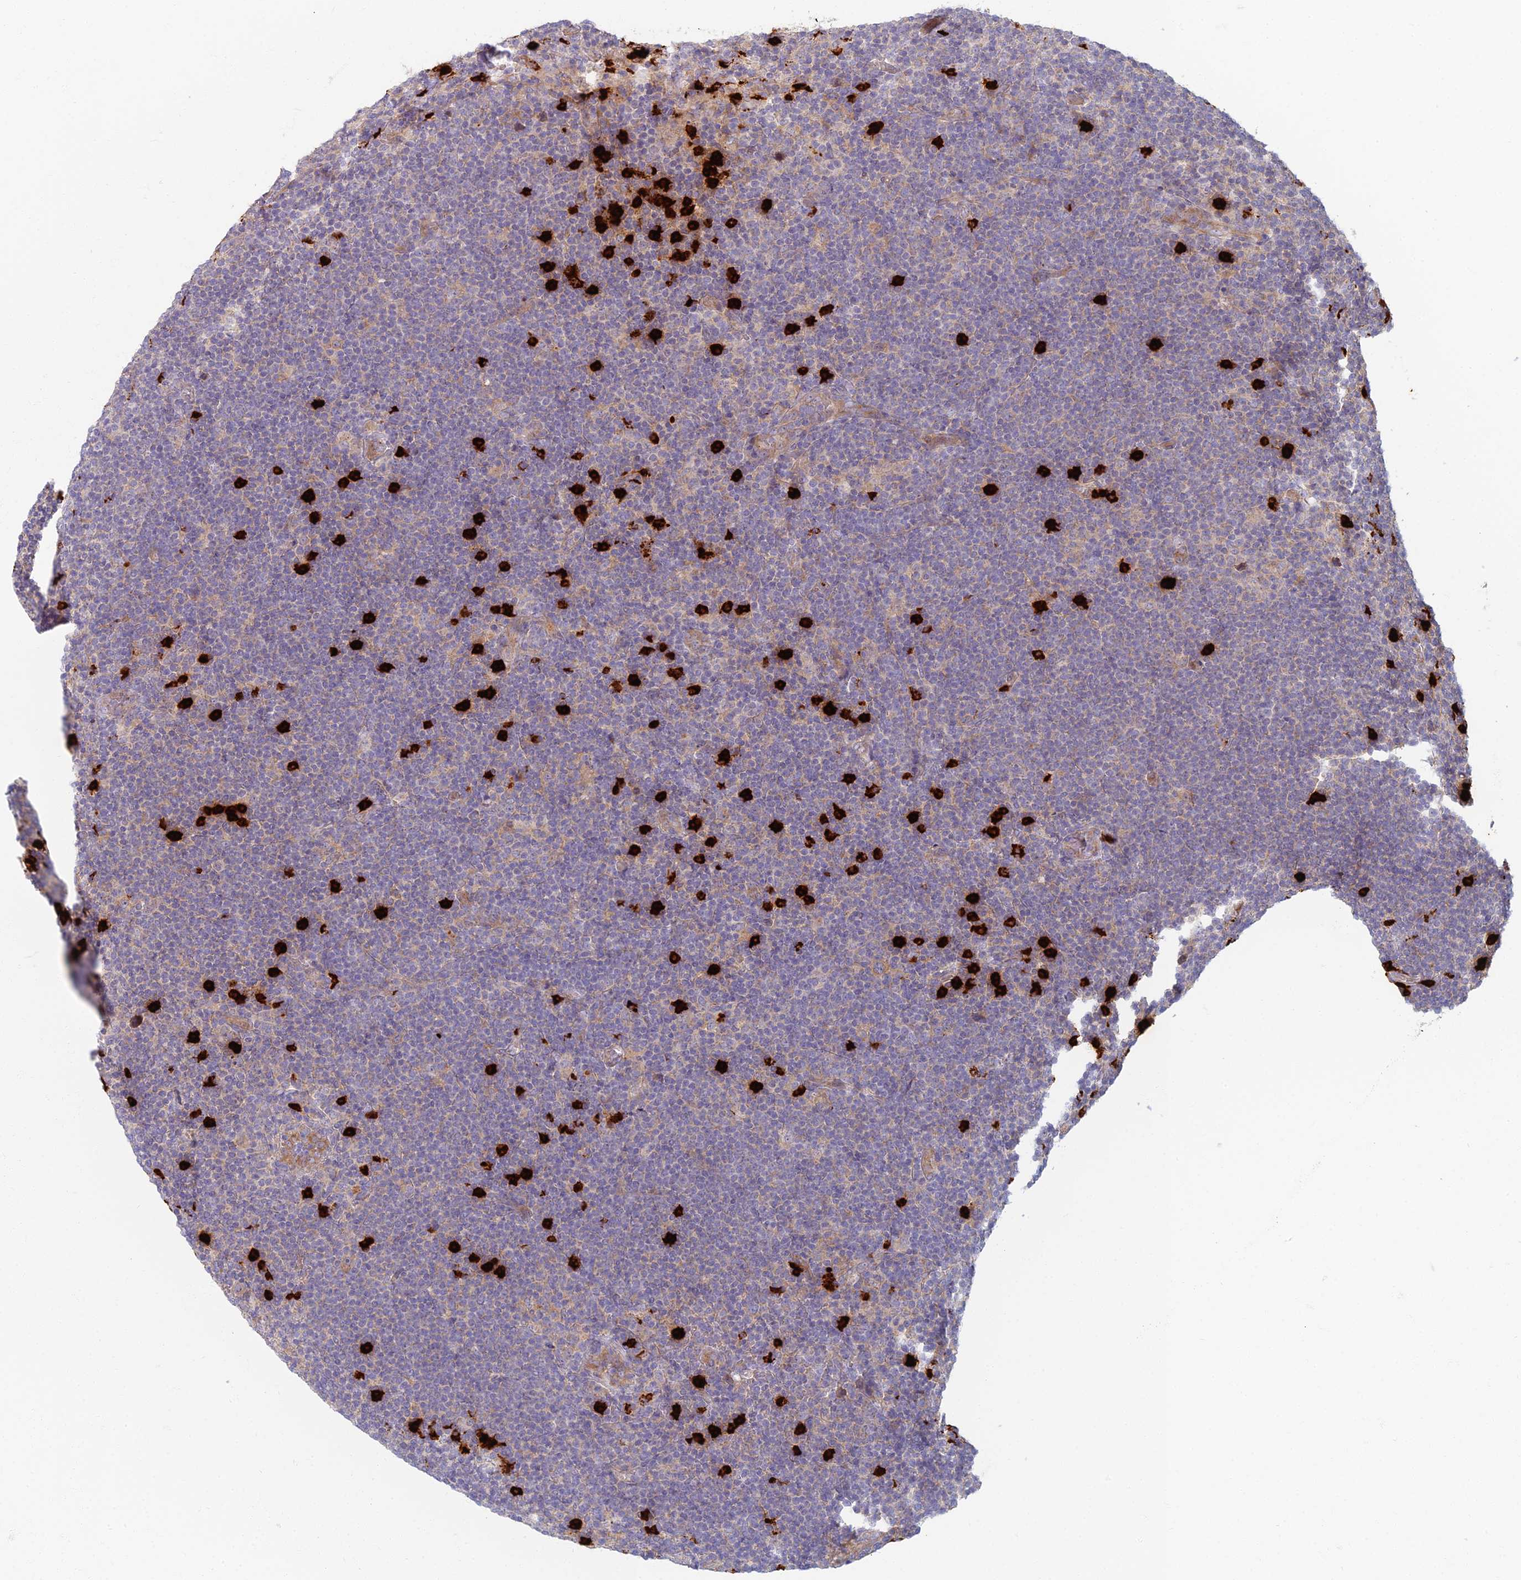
{"staining": {"intensity": "negative", "quantity": "none", "location": "none"}, "tissue": "lymphoma", "cell_type": "Tumor cells", "image_type": "cancer", "snomed": [{"axis": "morphology", "description": "Hodgkin's disease, NOS"}, {"axis": "topography", "description": "Lymph node"}], "caption": "Immunohistochemistry micrograph of human Hodgkin's disease stained for a protein (brown), which displays no positivity in tumor cells.", "gene": "PROX2", "patient": {"sex": "female", "age": 57}}